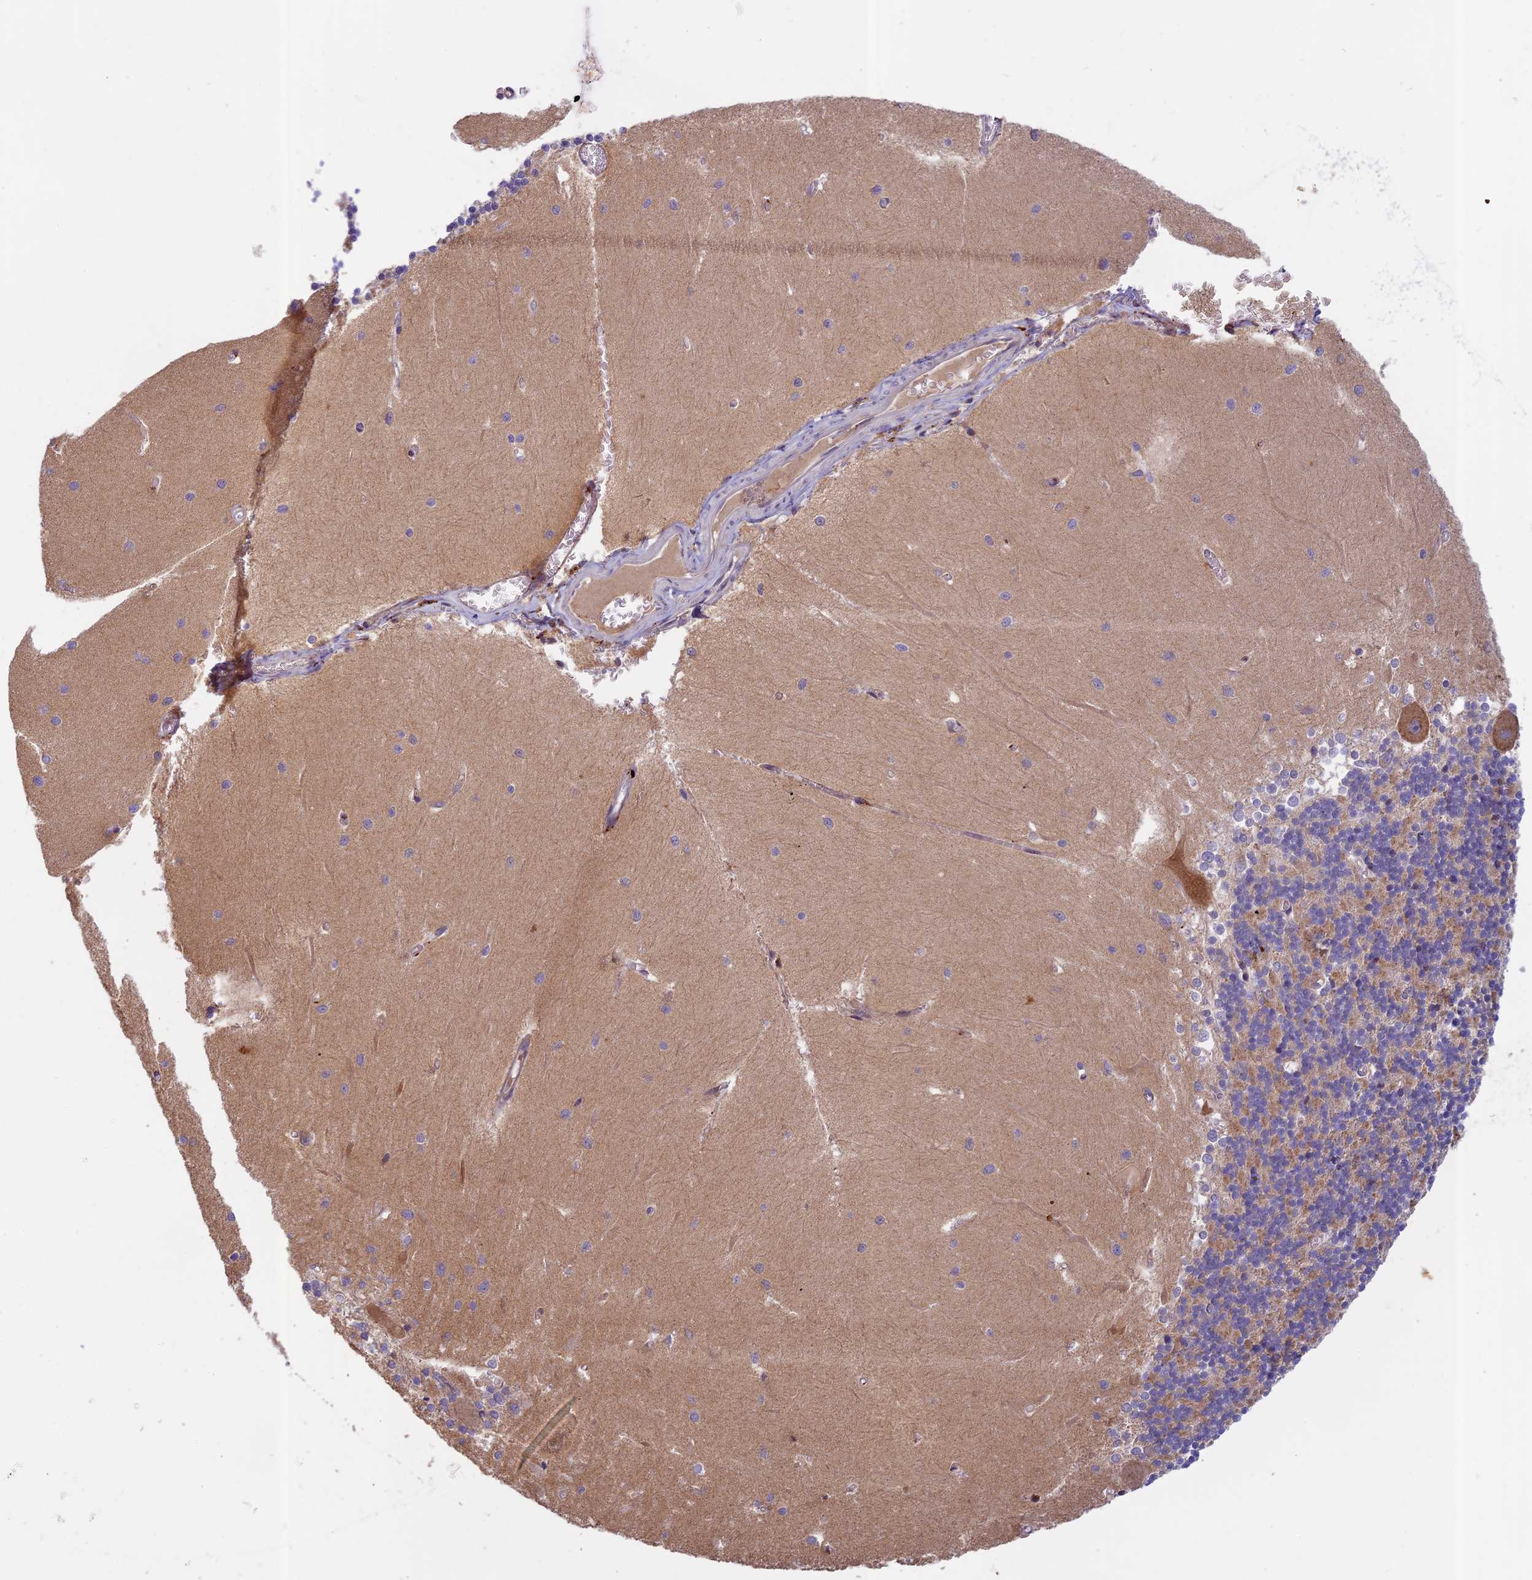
{"staining": {"intensity": "negative", "quantity": "none", "location": "none"}, "tissue": "cerebellum", "cell_type": "Cells in granular layer", "image_type": "normal", "snomed": [{"axis": "morphology", "description": "Normal tissue, NOS"}, {"axis": "topography", "description": "Cerebellum"}], "caption": "IHC of normal cerebellum reveals no positivity in cells in granular layer.", "gene": "SEMA7A", "patient": {"sex": "male", "age": 37}}